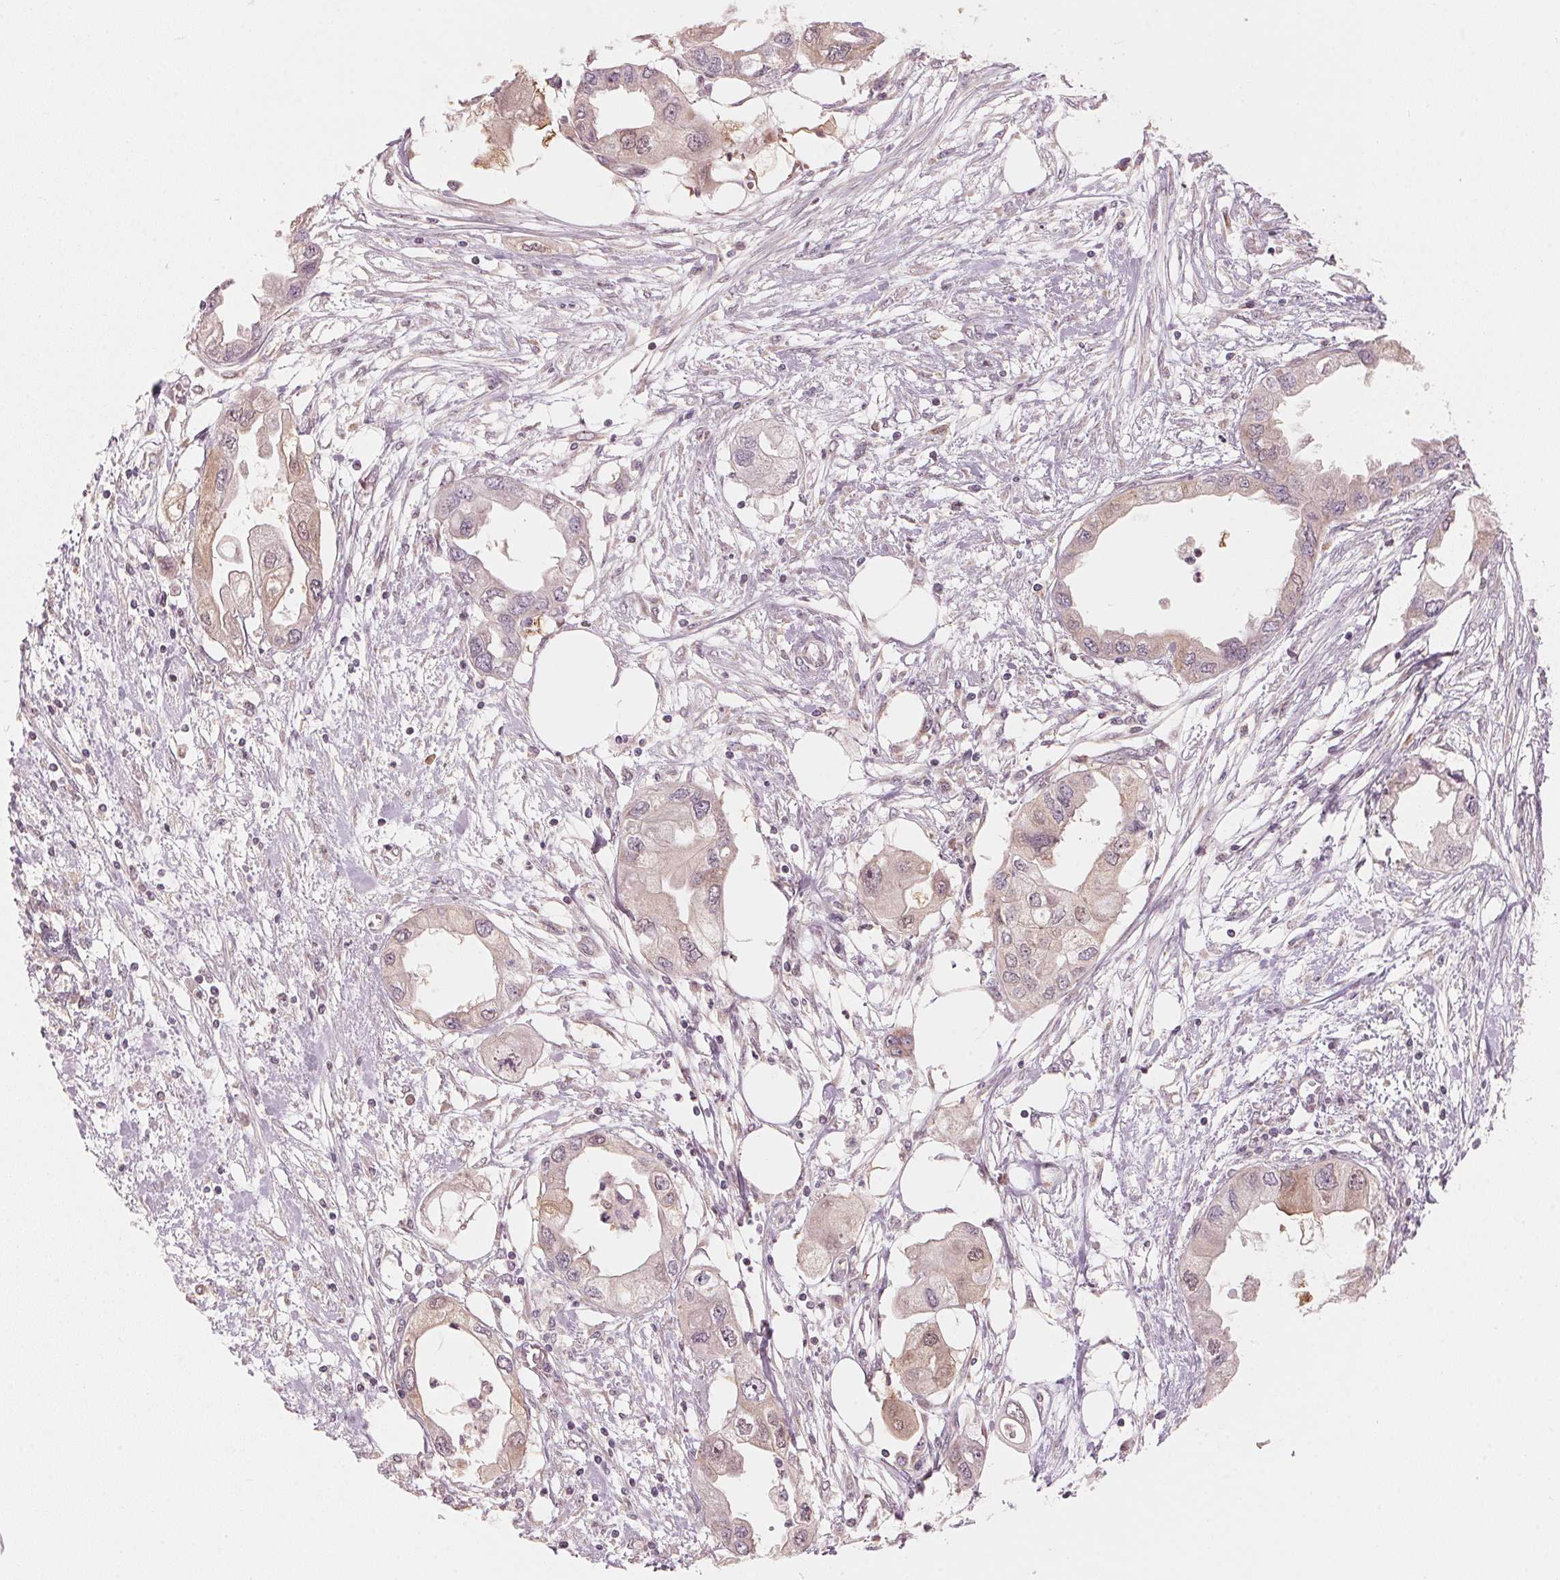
{"staining": {"intensity": "weak", "quantity": ">75%", "location": "cytoplasmic/membranous,nuclear"}, "tissue": "endometrial cancer", "cell_type": "Tumor cells", "image_type": "cancer", "snomed": [{"axis": "morphology", "description": "Adenocarcinoma, NOS"}, {"axis": "morphology", "description": "Adenocarcinoma, metastatic, NOS"}, {"axis": "topography", "description": "Adipose tissue"}, {"axis": "topography", "description": "Endometrium"}], "caption": "Tumor cells show low levels of weak cytoplasmic/membranous and nuclear expression in approximately >75% of cells in adenocarcinoma (endometrial). The protein is stained brown, and the nuclei are stained in blue (DAB (3,3'-diaminobenzidine) IHC with brightfield microscopy, high magnification).", "gene": "C2orf73", "patient": {"sex": "female", "age": 67}}